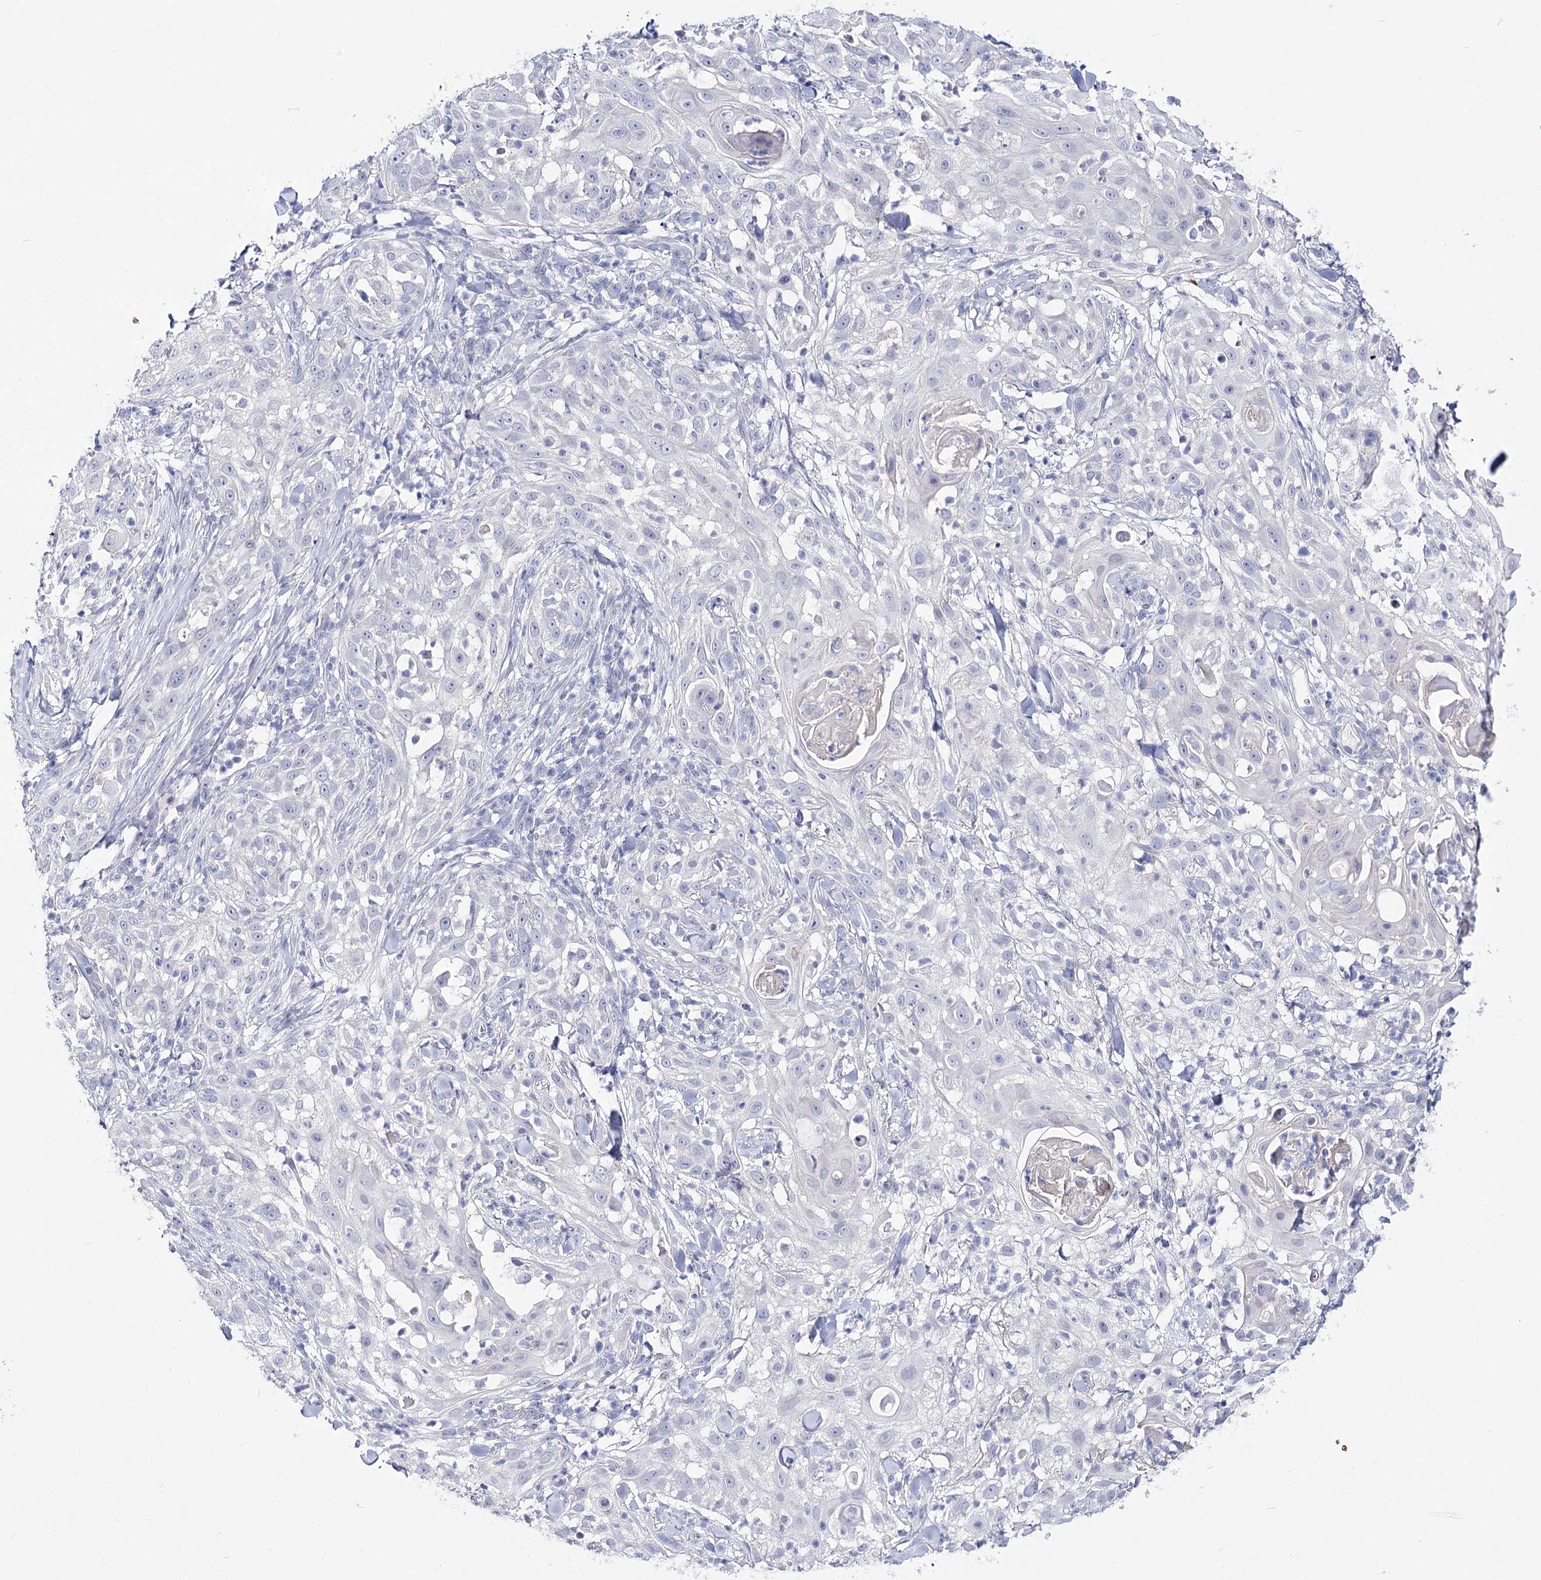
{"staining": {"intensity": "negative", "quantity": "none", "location": "none"}, "tissue": "skin cancer", "cell_type": "Tumor cells", "image_type": "cancer", "snomed": [{"axis": "morphology", "description": "Squamous cell carcinoma, NOS"}, {"axis": "topography", "description": "Skin"}], "caption": "Human squamous cell carcinoma (skin) stained for a protein using immunohistochemistry demonstrates no positivity in tumor cells.", "gene": "ATP10B", "patient": {"sex": "female", "age": 44}}